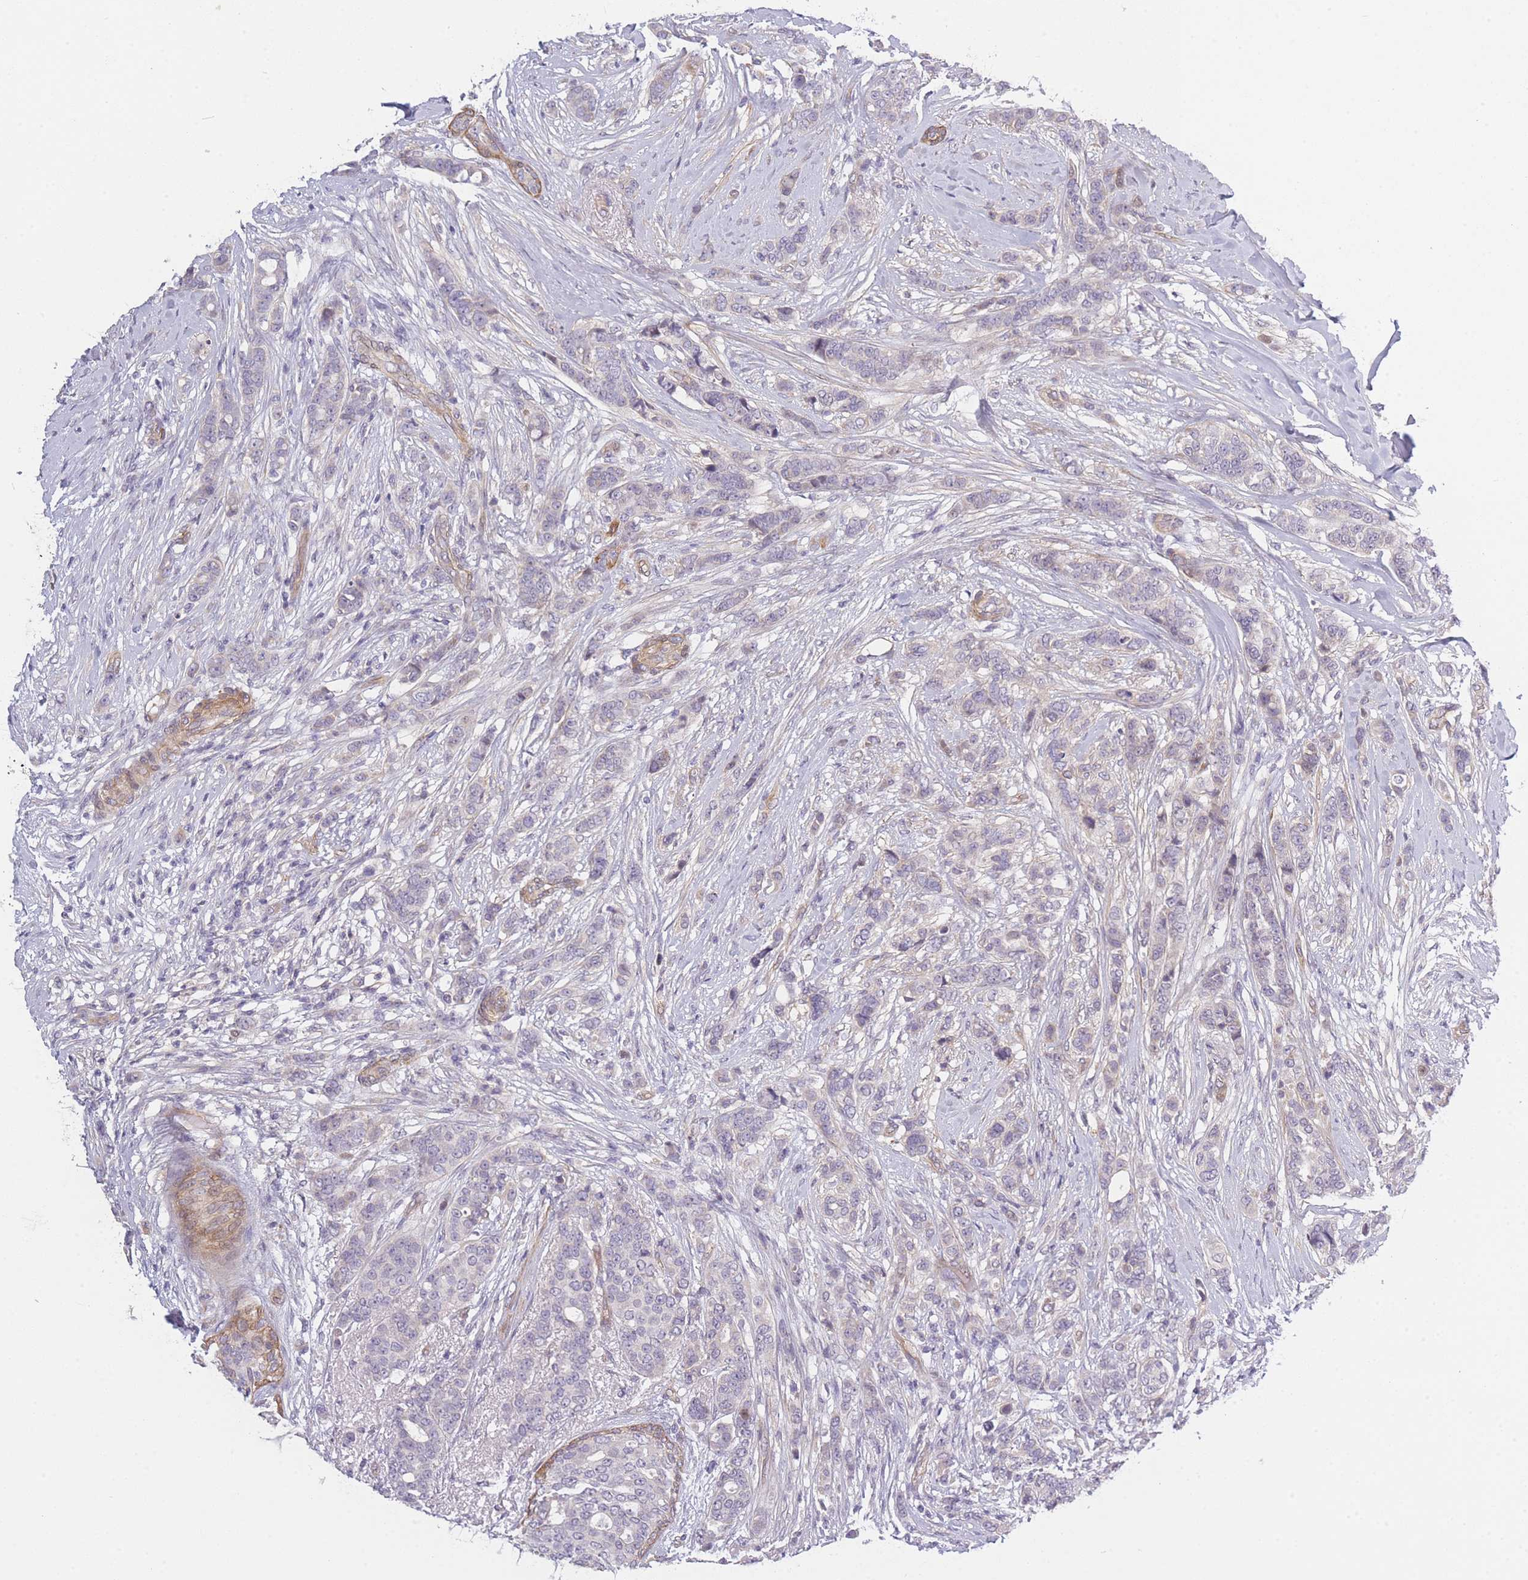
{"staining": {"intensity": "negative", "quantity": "none", "location": "none"}, "tissue": "breast cancer", "cell_type": "Tumor cells", "image_type": "cancer", "snomed": [{"axis": "morphology", "description": "Lobular carcinoma"}, {"axis": "topography", "description": "Breast"}], "caption": "High magnification brightfield microscopy of breast cancer (lobular carcinoma) stained with DAB (3,3'-diaminobenzidine) (brown) and counterstained with hematoxylin (blue): tumor cells show no significant positivity.", "gene": "SLC7A6", "patient": {"sex": "female", "age": 51}}